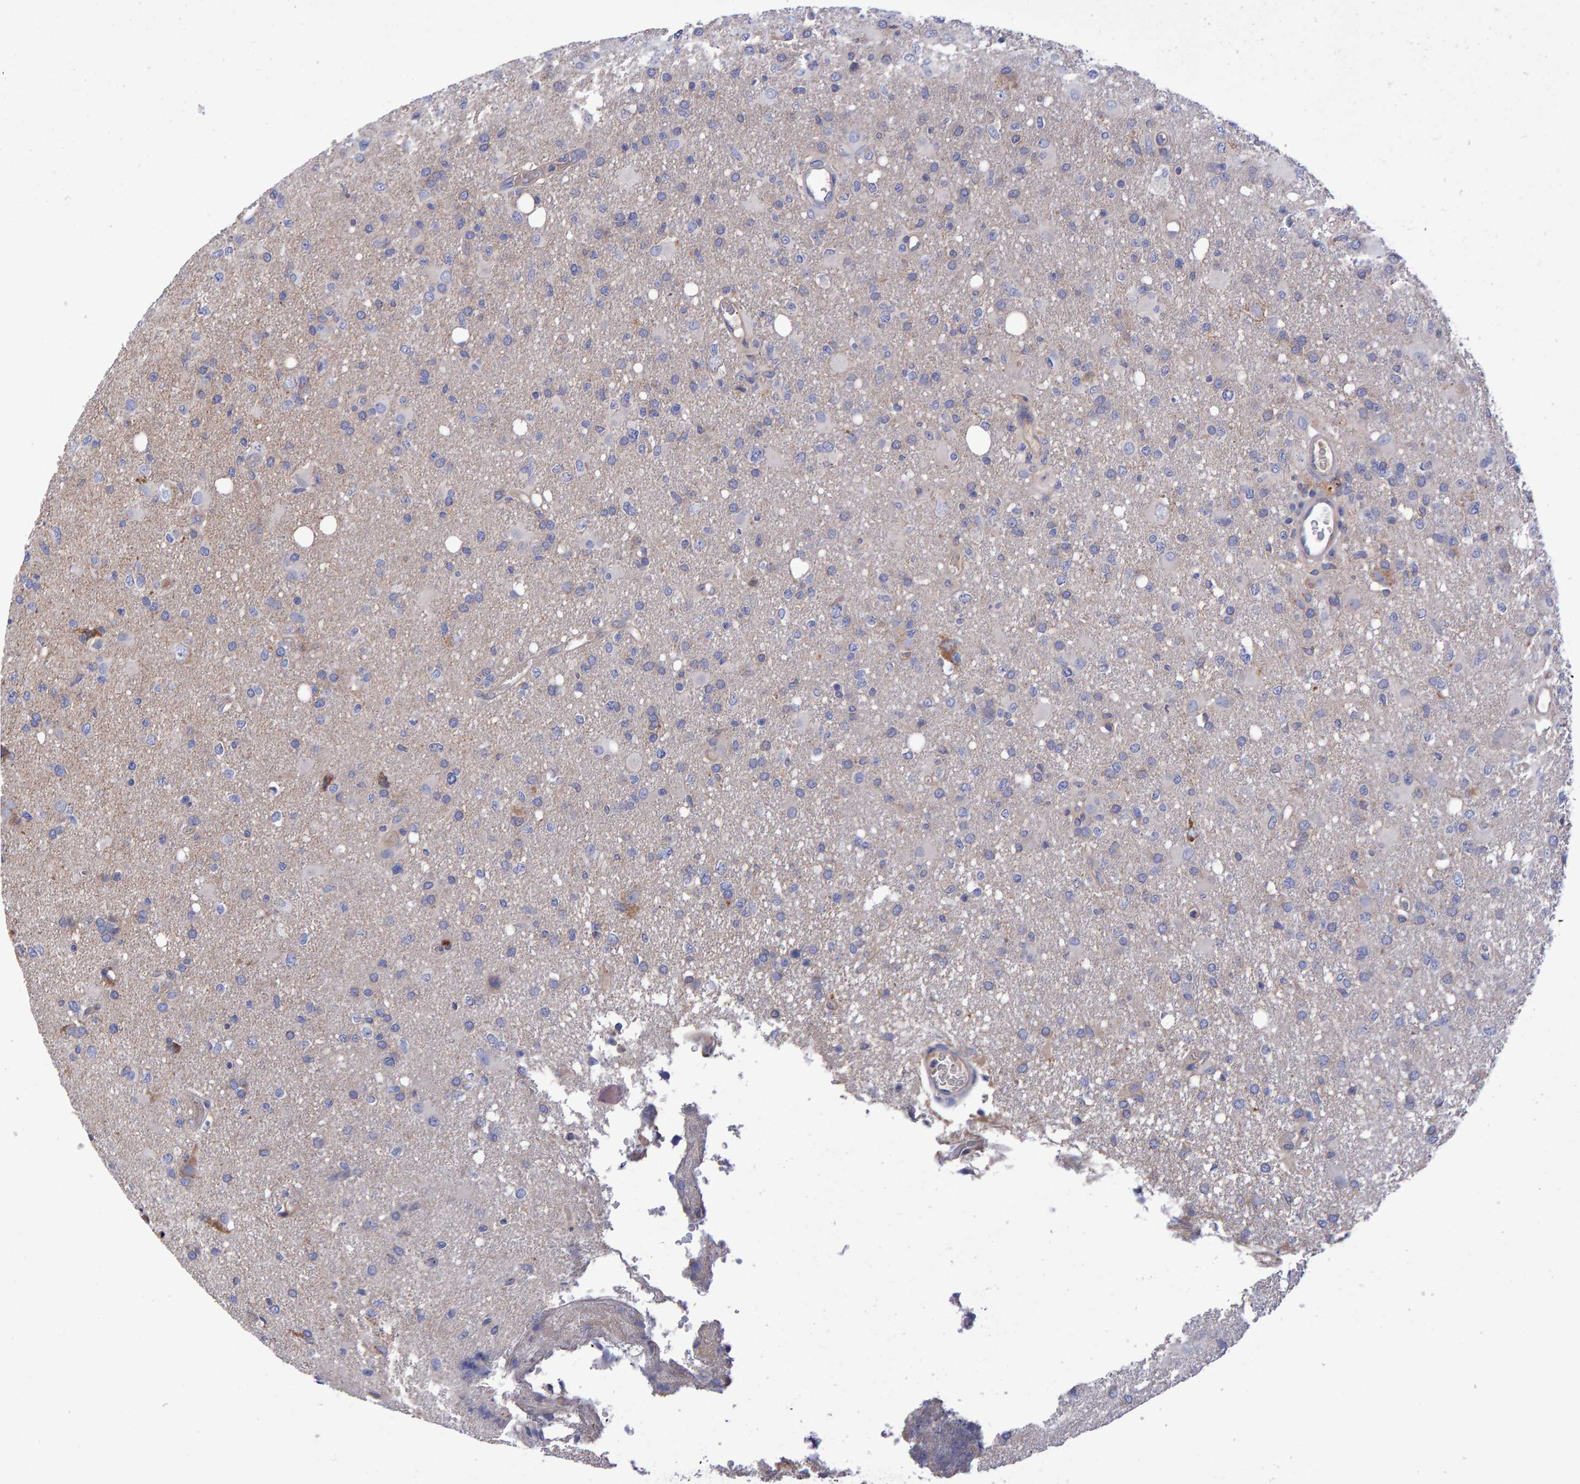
{"staining": {"intensity": "negative", "quantity": "none", "location": "none"}, "tissue": "glioma", "cell_type": "Tumor cells", "image_type": "cancer", "snomed": [{"axis": "morphology", "description": "Glioma, malignant, High grade"}, {"axis": "topography", "description": "Brain"}], "caption": "Tumor cells show no significant protein staining in malignant high-grade glioma.", "gene": "EFR3A", "patient": {"sex": "female", "age": 57}}